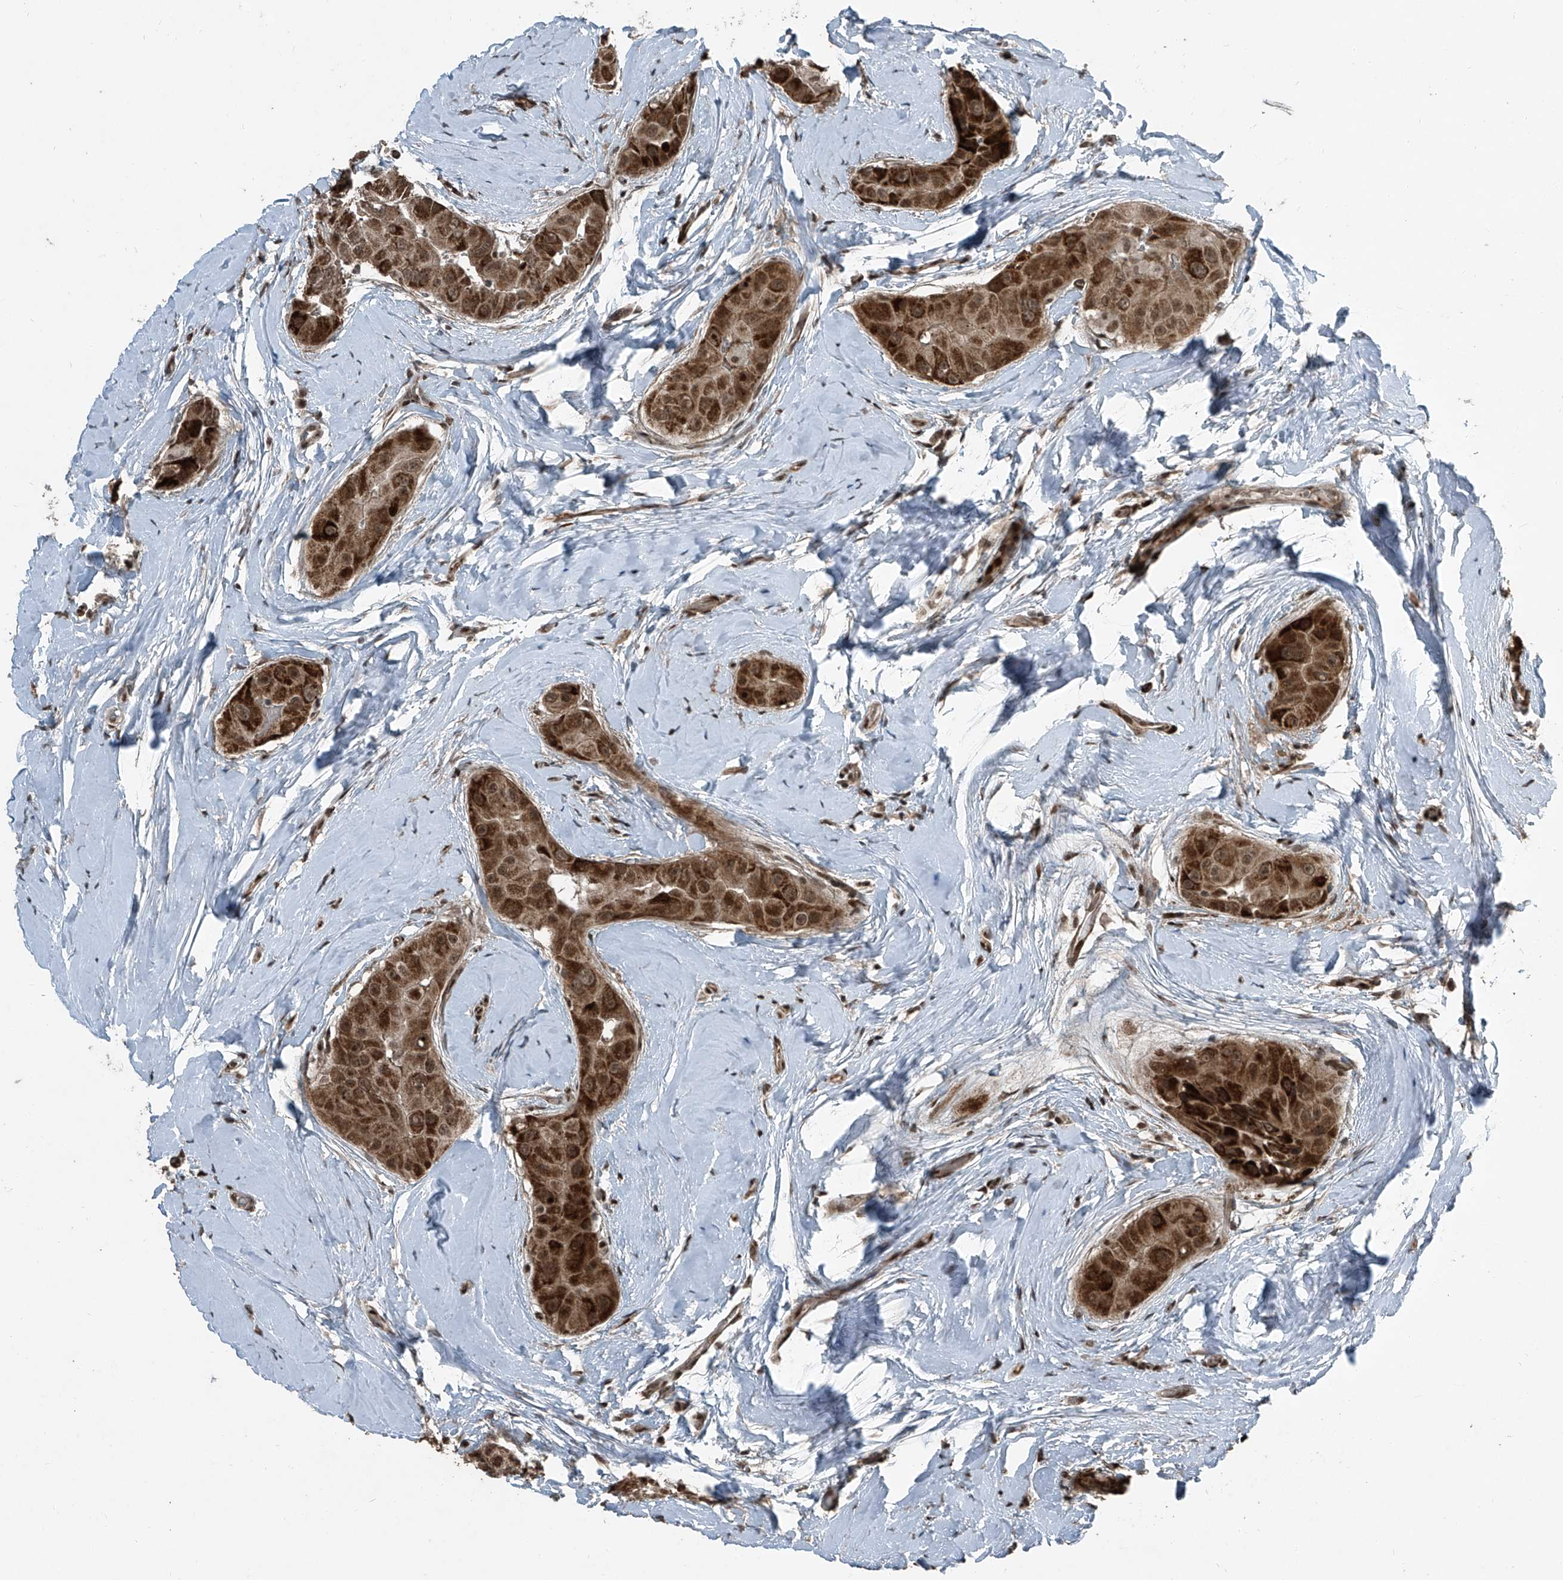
{"staining": {"intensity": "moderate", "quantity": ">75%", "location": "cytoplasmic/membranous,nuclear"}, "tissue": "thyroid cancer", "cell_type": "Tumor cells", "image_type": "cancer", "snomed": [{"axis": "morphology", "description": "Papillary adenocarcinoma, NOS"}, {"axis": "topography", "description": "Thyroid gland"}], "caption": "Thyroid cancer stained with a protein marker shows moderate staining in tumor cells.", "gene": "ZNF570", "patient": {"sex": "male", "age": 33}}